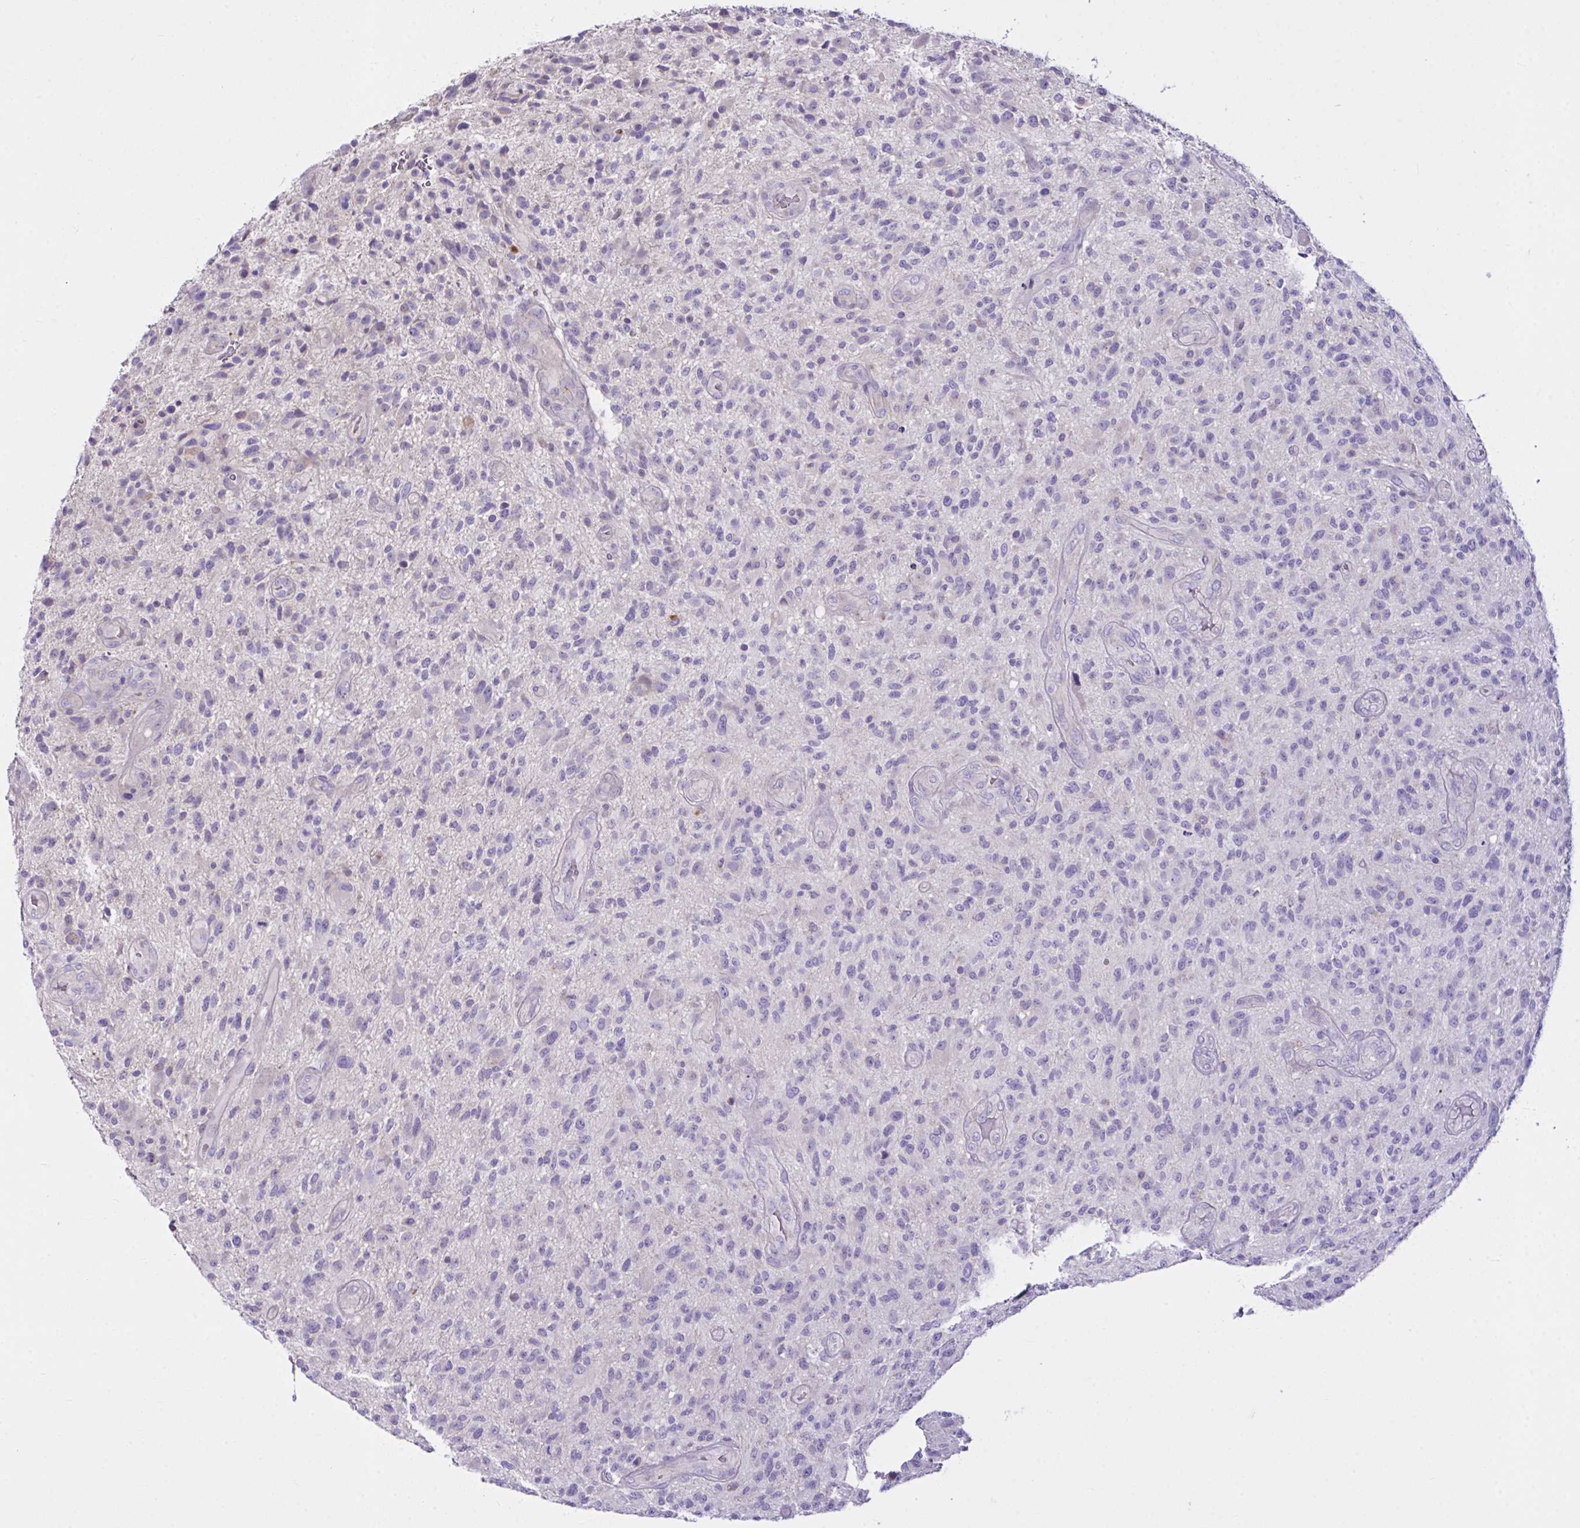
{"staining": {"intensity": "negative", "quantity": "none", "location": "none"}, "tissue": "glioma", "cell_type": "Tumor cells", "image_type": "cancer", "snomed": [{"axis": "morphology", "description": "Glioma, malignant, High grade"}, {"axis": "topography", "description": "Brain"}], "caption": "IHC image of neoplastic tissue: human glioma stained with DAB reveals no significant protein positivity in tumor cells.", "gene": "D2HGDH", "patient": {"sex": "male", "age": 47}}